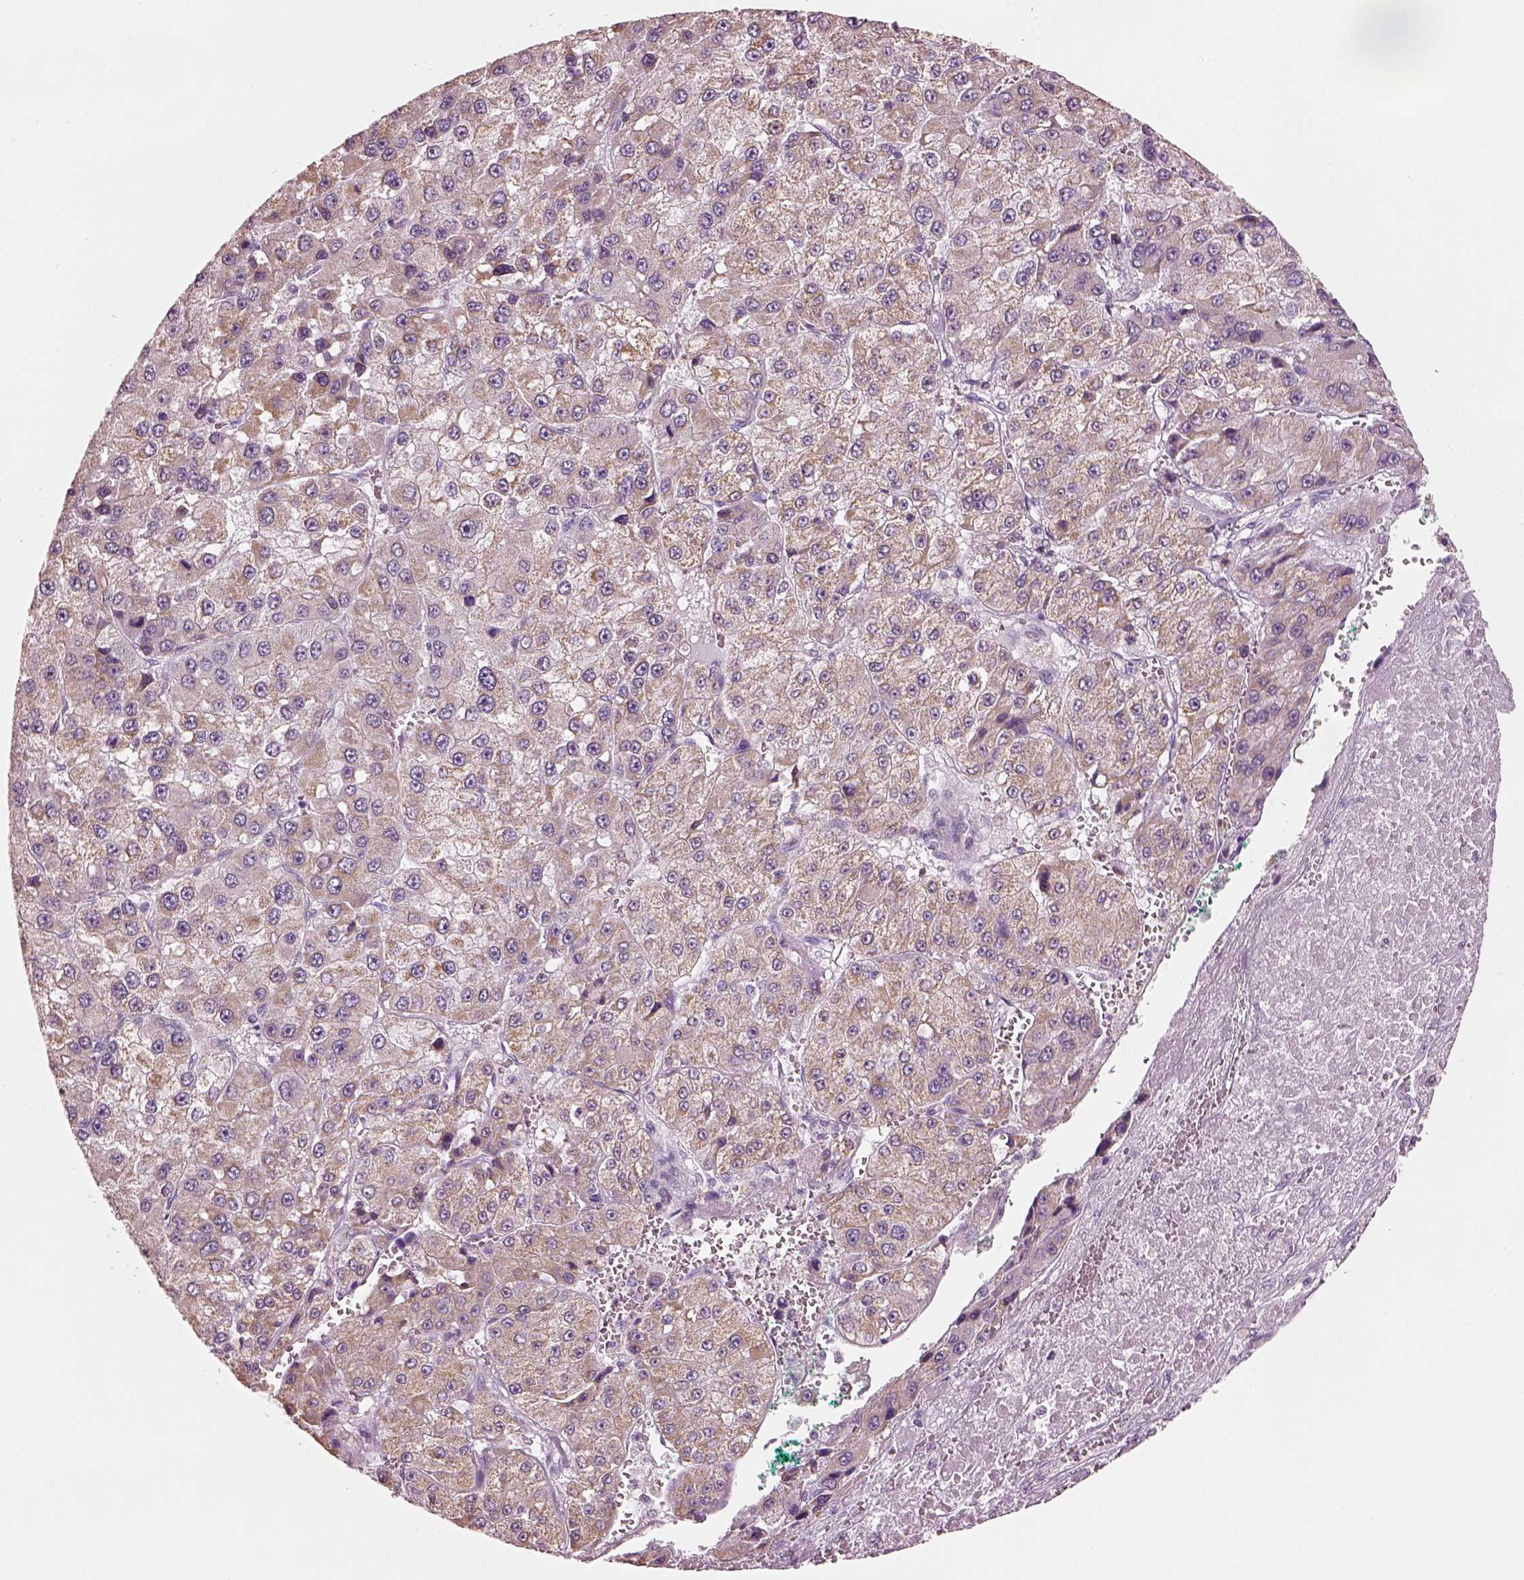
{"staining": {"intensity": "moderate", "quantity": ">75%", "location": "cytoplasmic/membranous"}, "tissue": "liver cancer", "cell_type": "Tumor cells", "image_type": "cancer", "snomed": [{"axis": "morphology", "description": "Carcinoma, Hepatocellular, NOS"}, {"axis": "topography", "description": "Liver"}], "caption": "Moderate cytoplasmic/membranous protein staining is seen in approximately >75% of tumor cells in liver cancer (hepatocellular carcinoma).", "gene": "ELSPBP1", "patient": {"sex": "female", "age": 73}}